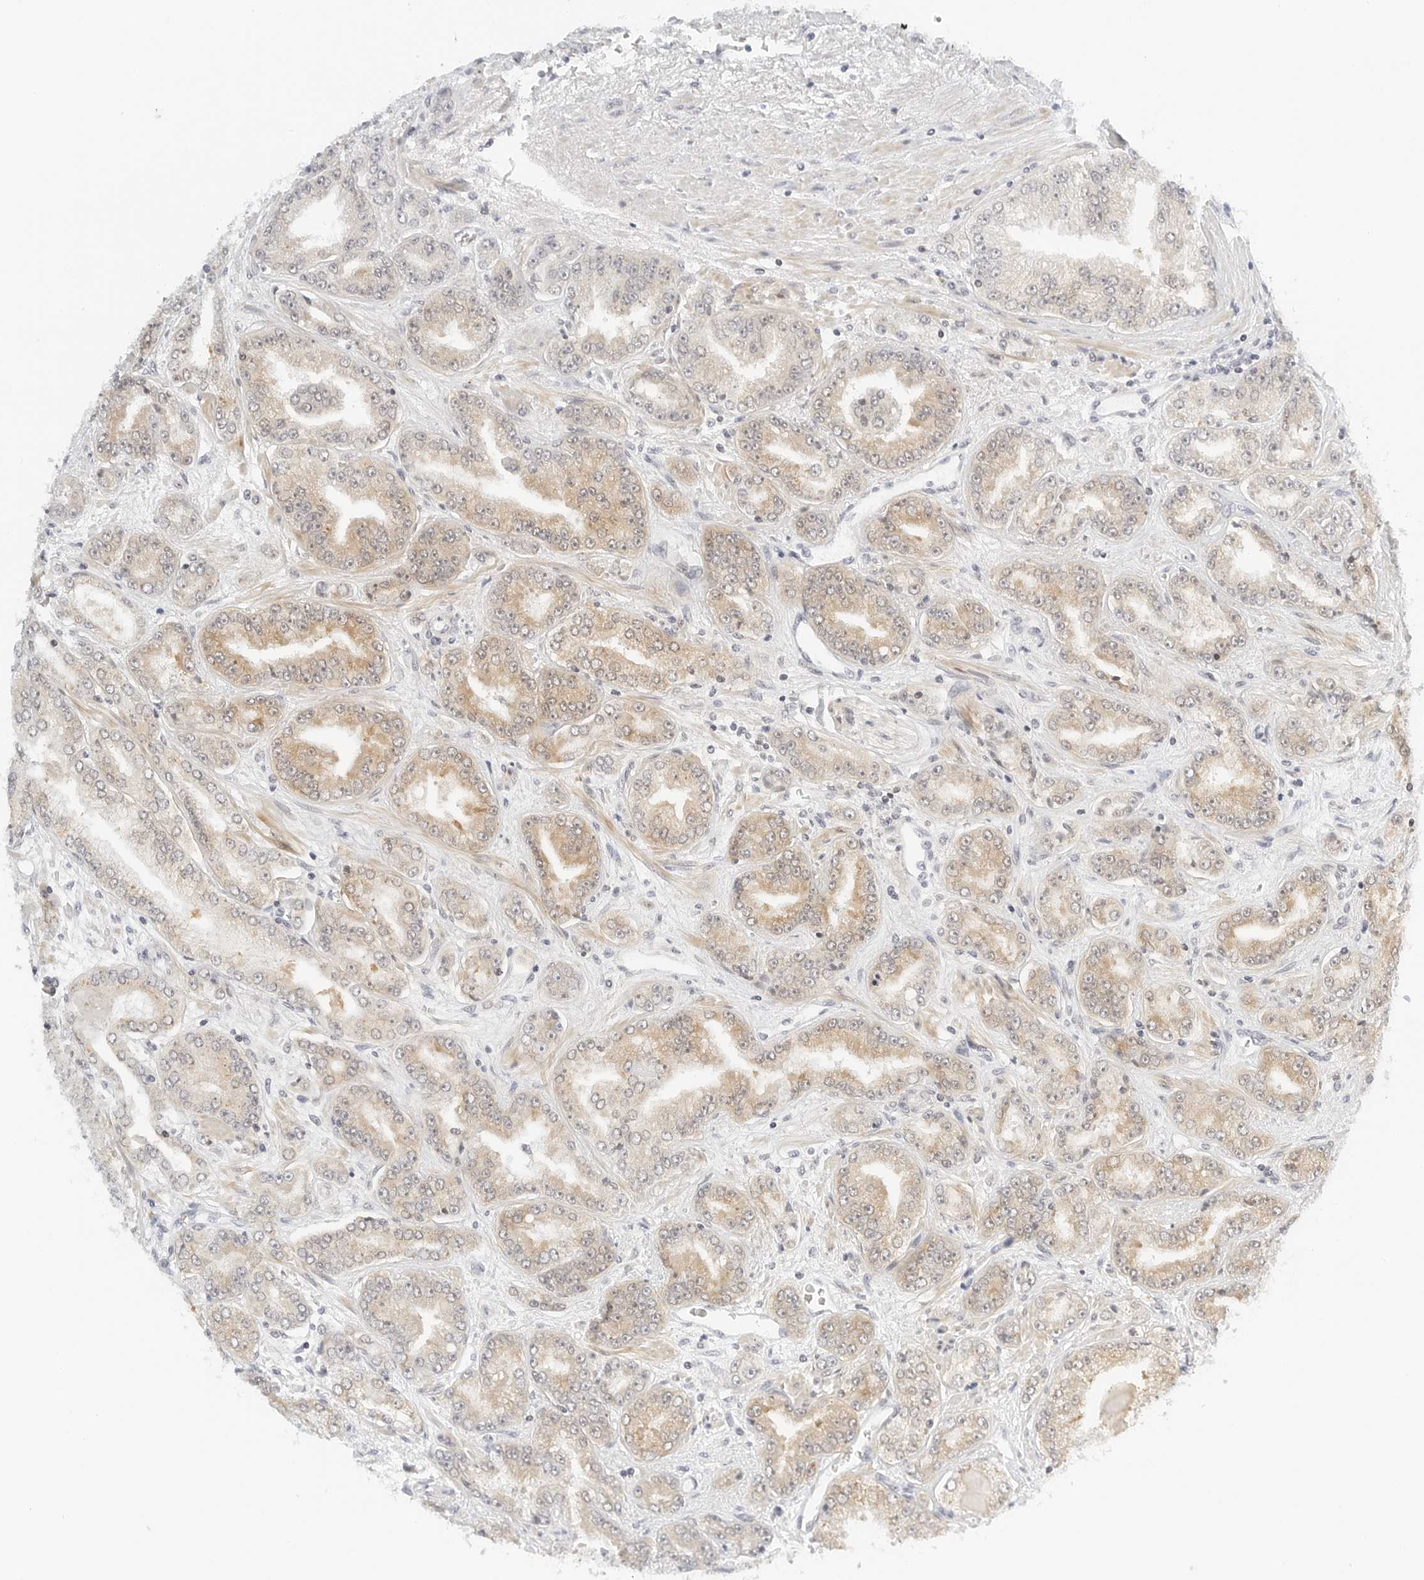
{"staining": {"intensity": "moderate", "quantity": "25%-75%", "location": "cytoplasmic/membranous"}, "tissue": "prostate cancer", "cell_type": "Tumor cells", "image_type": "cancer", "snomed": [{"axis": "morphology", "description": "Adenocarcinoma, High grade"}, {"axis": "topography", "description": "Prostate"}], "caption": "An image showing moderate cytoplasmic/membranous positivity in about 25%-75% of tumor cells in prostate cancer (adenocarcinoma (high-grade)), as visualized by brown immunohistochemical staining.", "gene": "NEO1", "patient": {"sex": "male", "age": 71}}